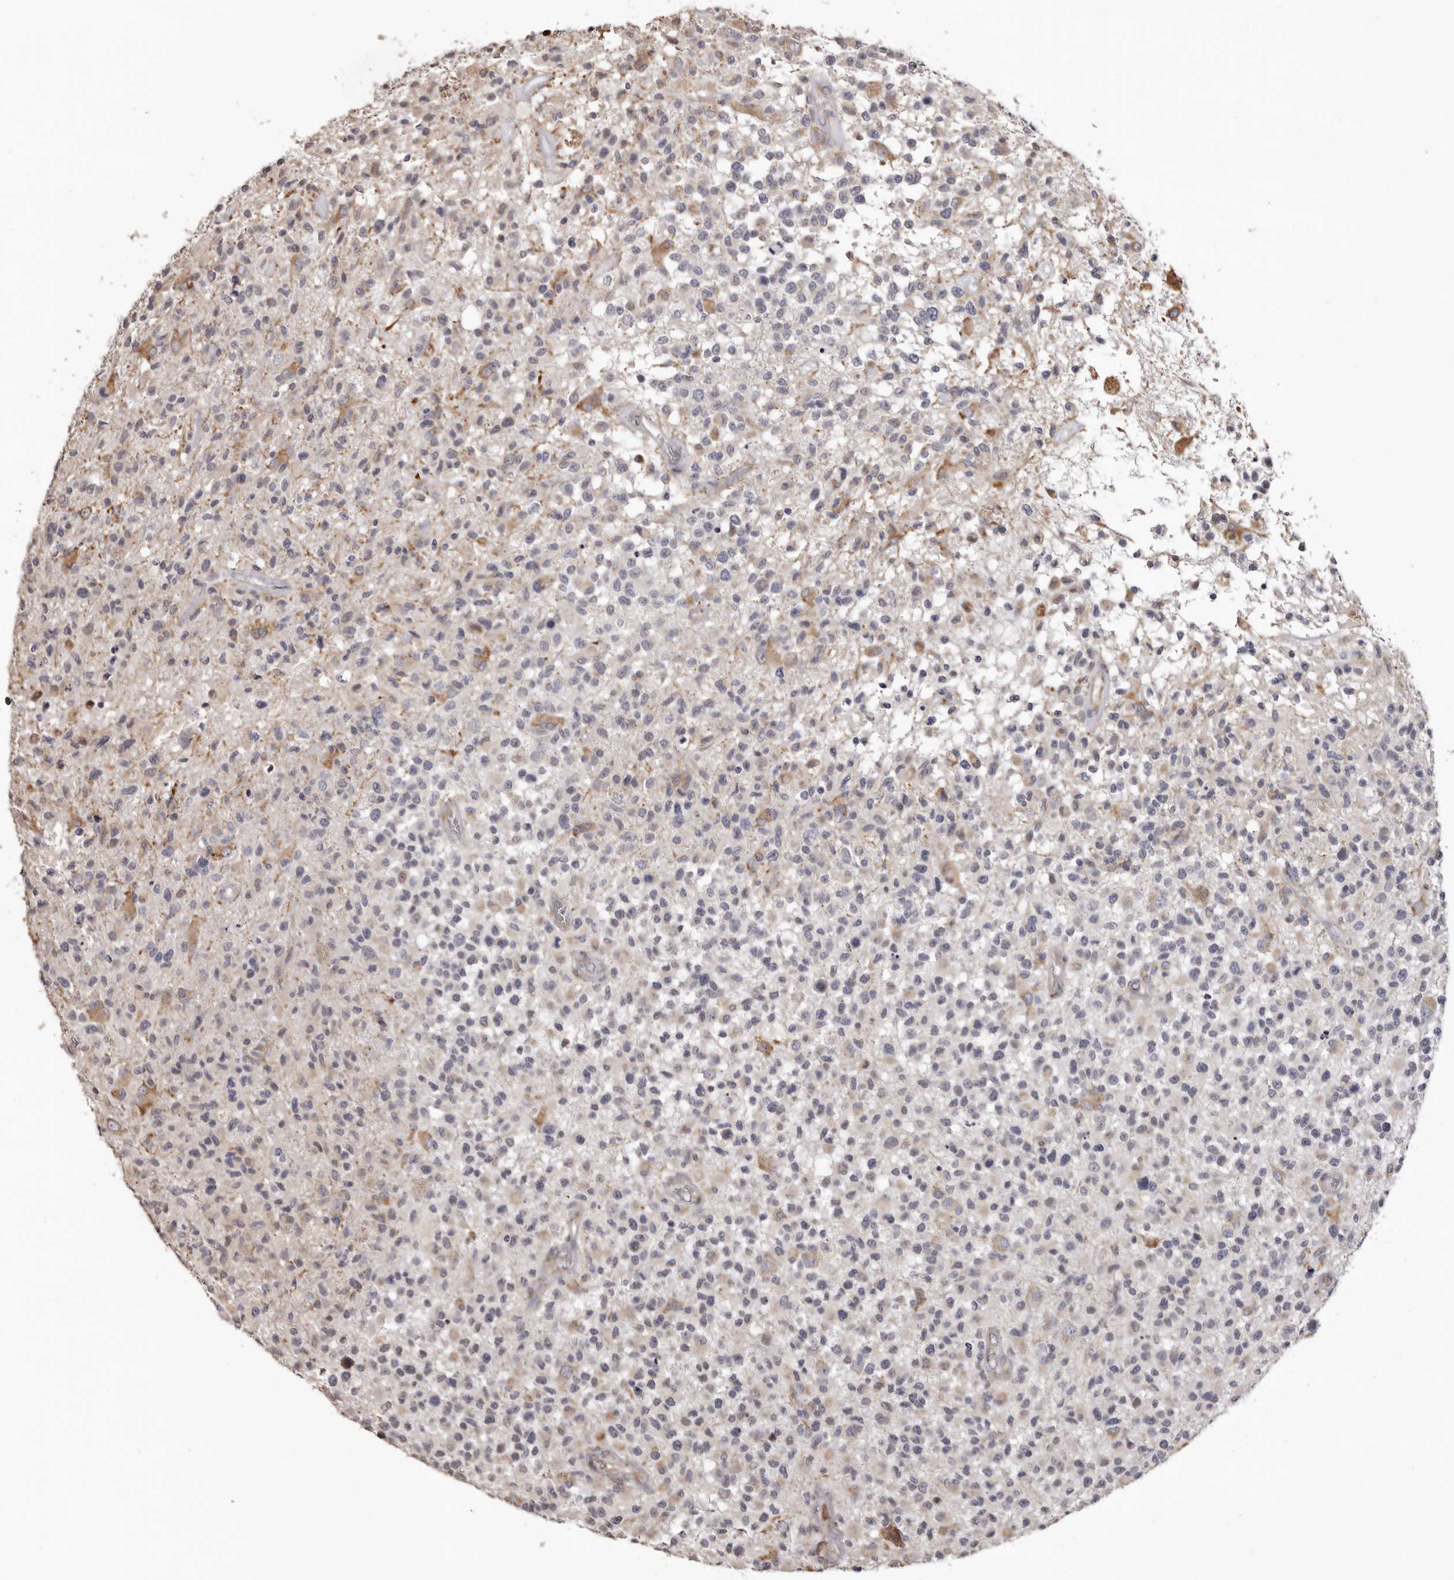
{"staining": {"intensity": "moderate", "quantity": "<25%", "location": "cytoplasmic/membranous"}, "tissue": "glioma", "cell_type": "Tumor cells", "image_type": "cancer", "snomed": [{"axis": "morphology", "description": "Glioma, malignant, High grade"}, {"axis": "morphology", "description": "Glioblastoma, NOS"}, {"axis": "topography", "description": "Brain"}], "caption": "Moderate cytoplasmic/membranous protein expression is identified in approximately <25% of tumor cells in glioblastoma.", "gene": "PIGX", "patient": {"sex": "male", "age": 60}}